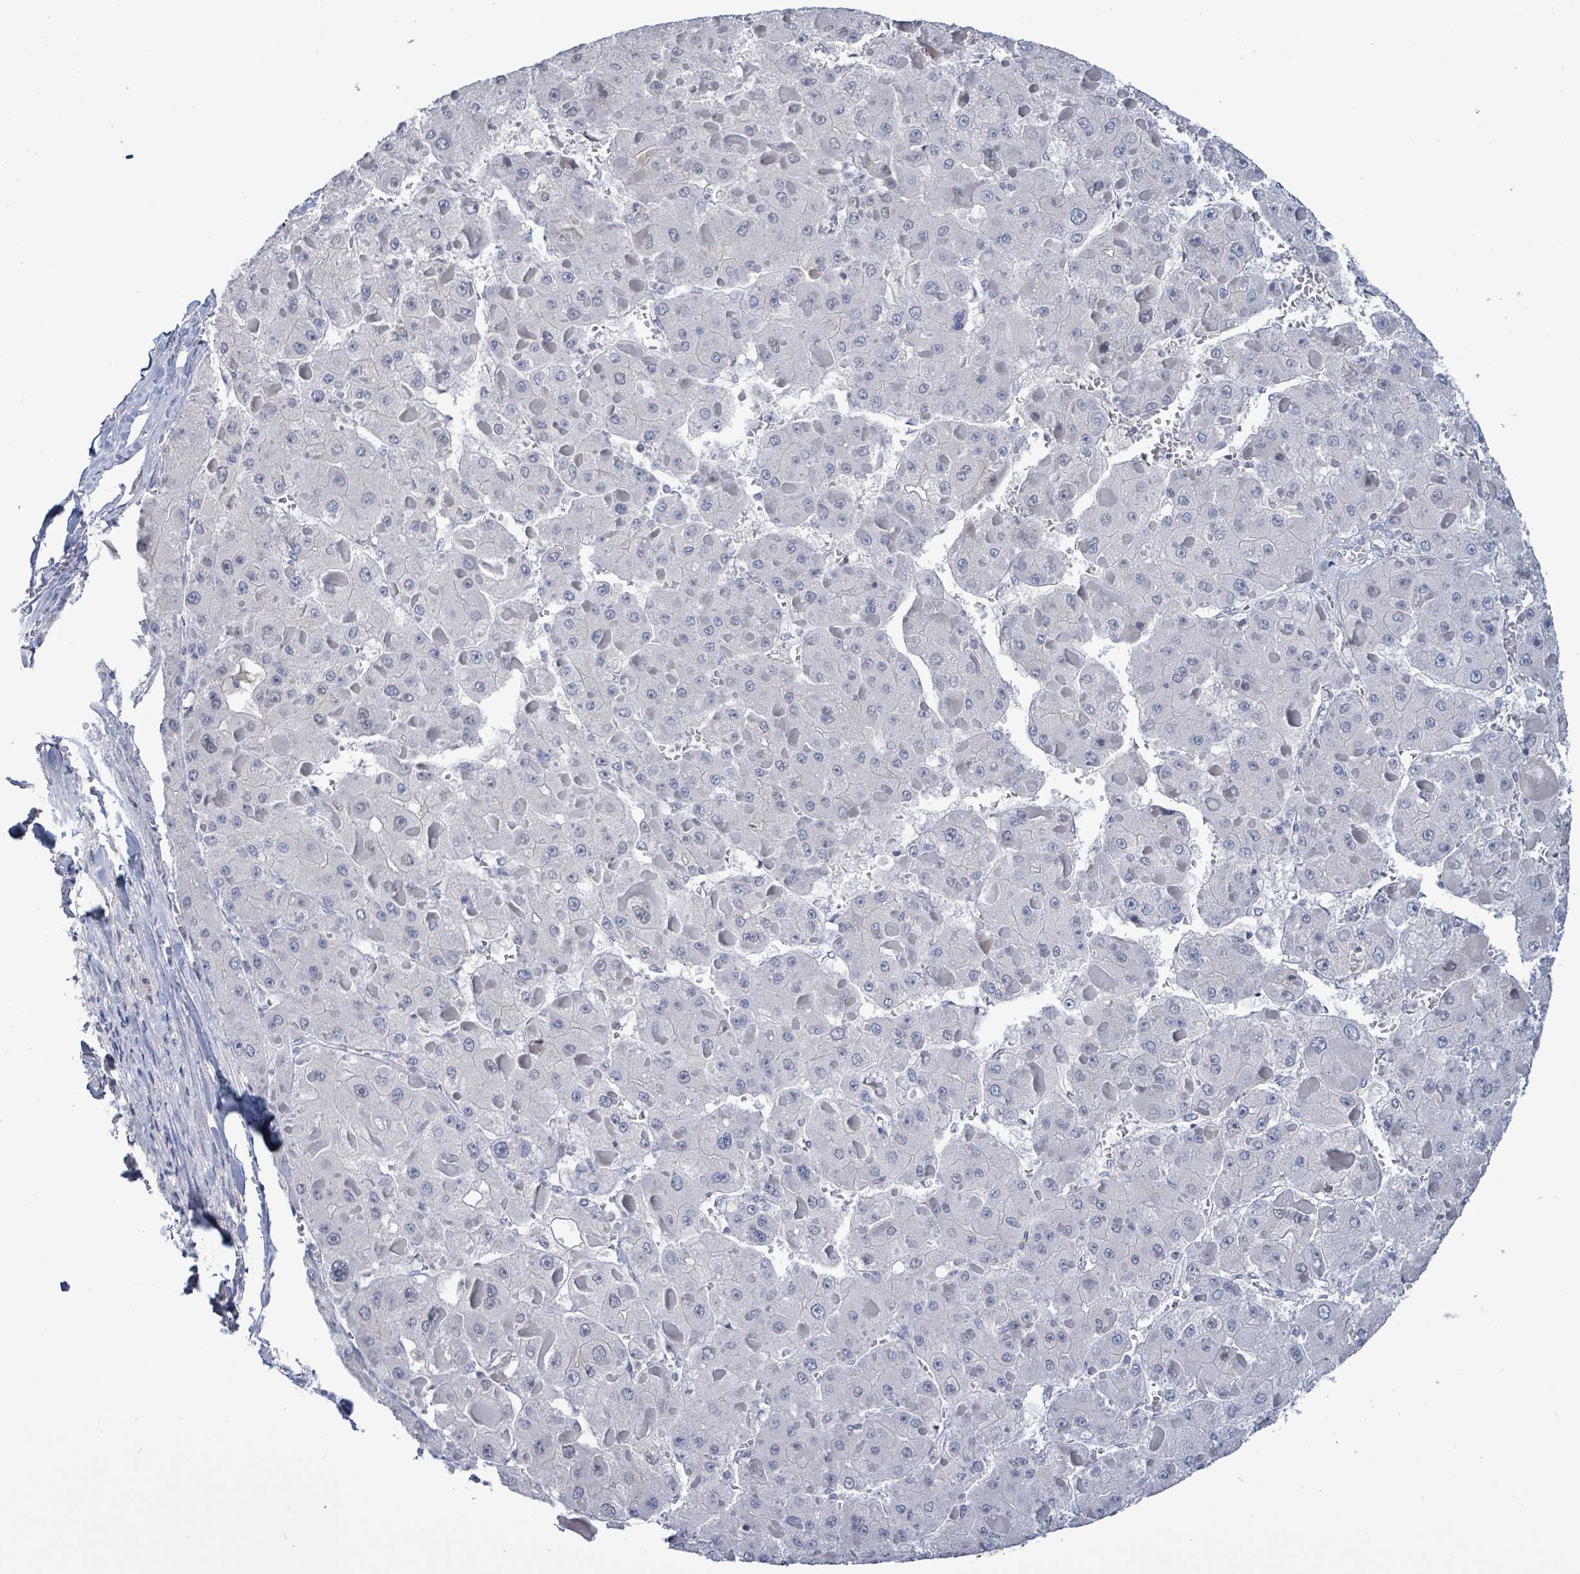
{"staining": {"intensity": "negative", "quantity": "none", "location": "none"}, "tissue": "liver cancer", "cell_type": "Tumor cells", "image_type": "cancer", "snomed": [{"axis": "morphology", "description": "Carcinoma, Hepatocellular, NOS"}, {"axis": "topography", "description": "Liver"}], "caption": "This micrograph is of liver cancer (hepatocellular carcinoma) stained with IHC to label a protein in brown with the nuclei are counter-stained blue. There is no expression in tumor cells.", "gene": "NTN3", "patient": {"sex": "female", "age": 73}}